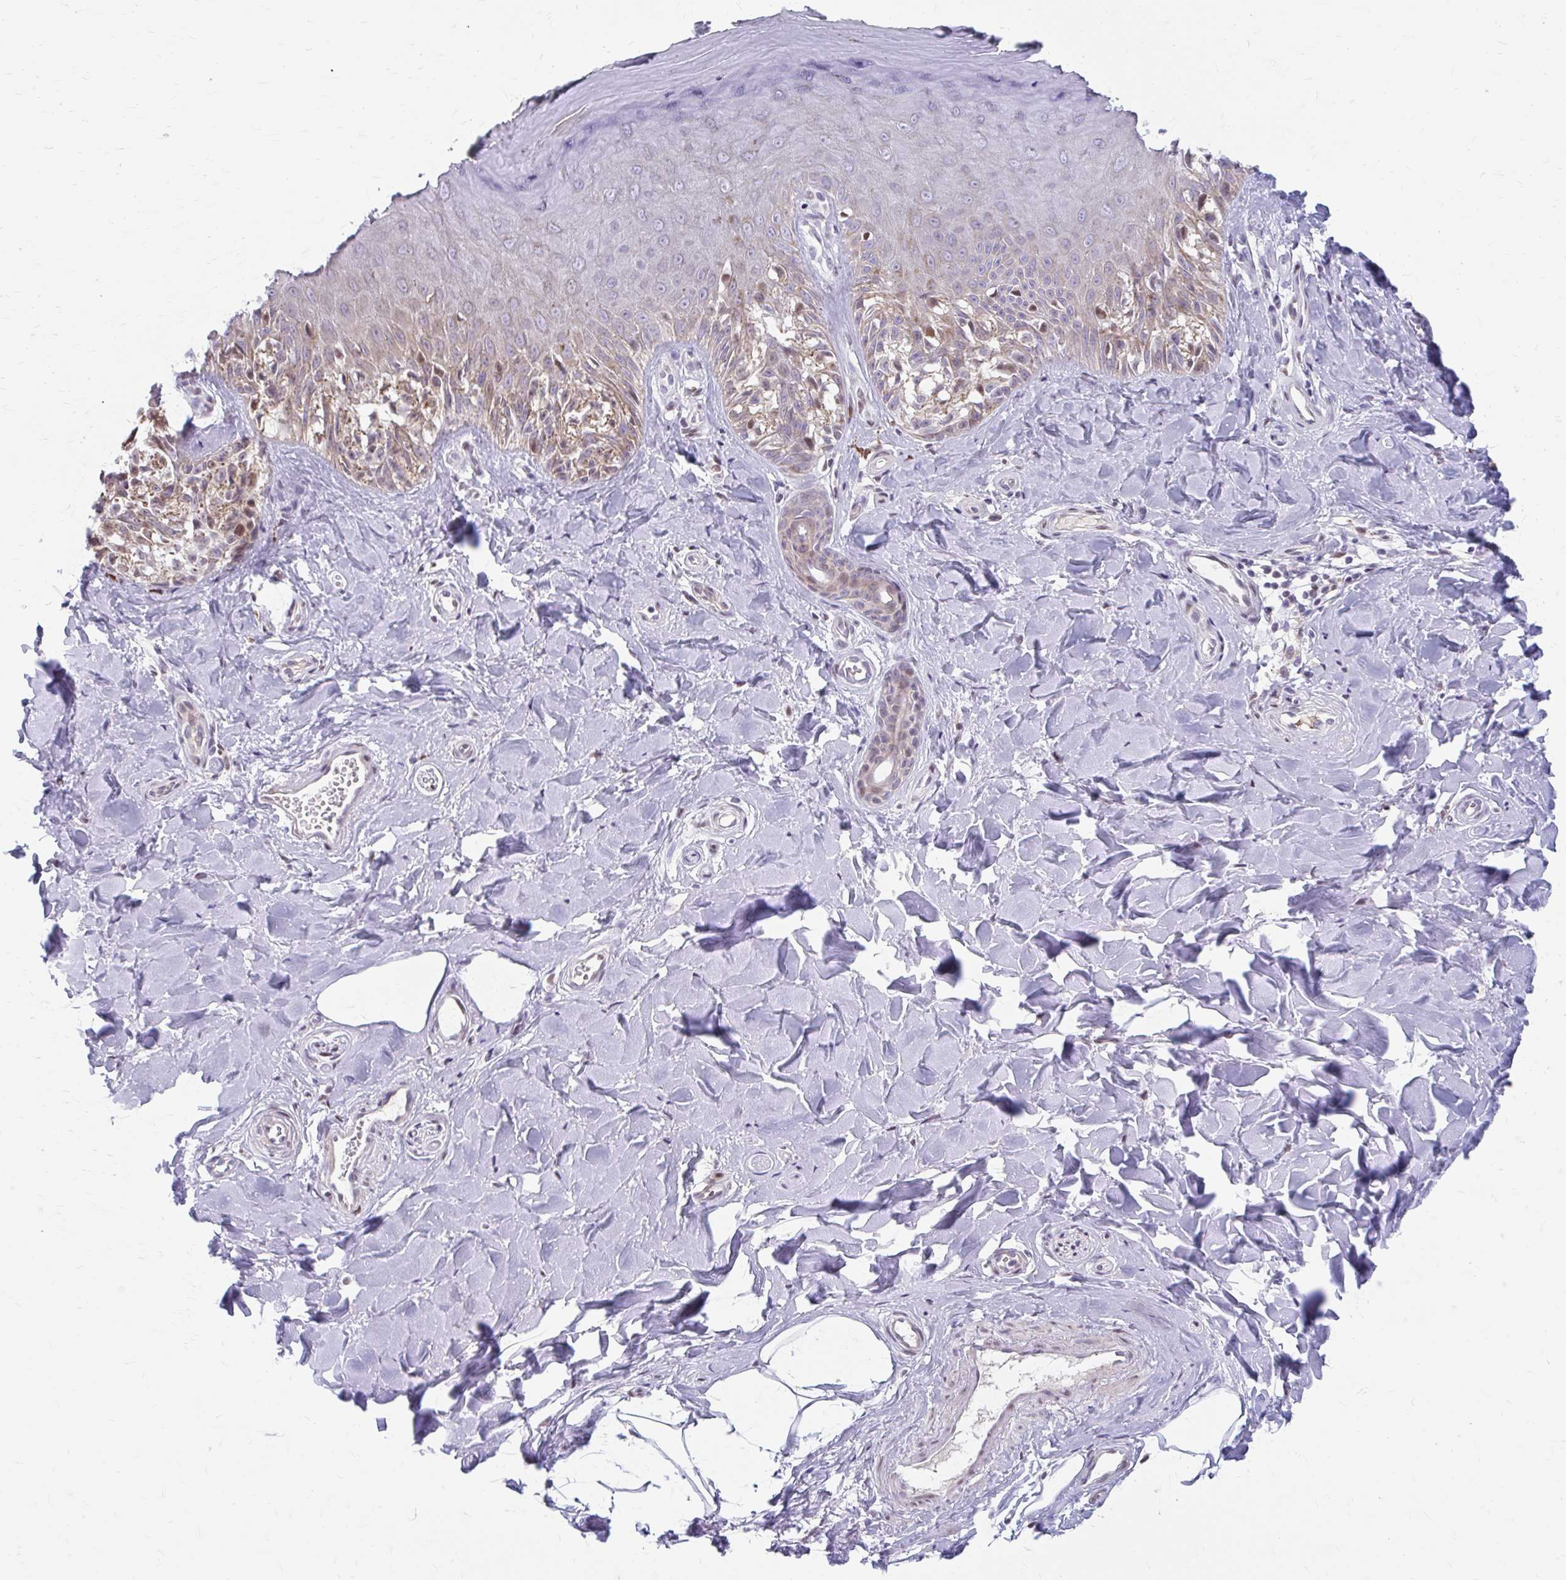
{"staining": {"intensity": "weak", "quantity": "25%-75%", "location": "cytoplasmic/membranous"}, "tissue": "melanoma", "cell_type": "Tumor cells", "image_type": "cancer", "snomed": [{"axis": "morphology", "description": "Malignant melanoma, NOS"}, {"axis": "topography", "description": "Skin"}], "caption": "This photomicrograph reveals immunohistochemistry (IHC) staining of malignant melanoma, with low weak cytoplasmic/membranous staining in approximately 25%-75% of tumor cells.", "gene": "BEAN1", "patient": {"sex": "female", "age": 65}}